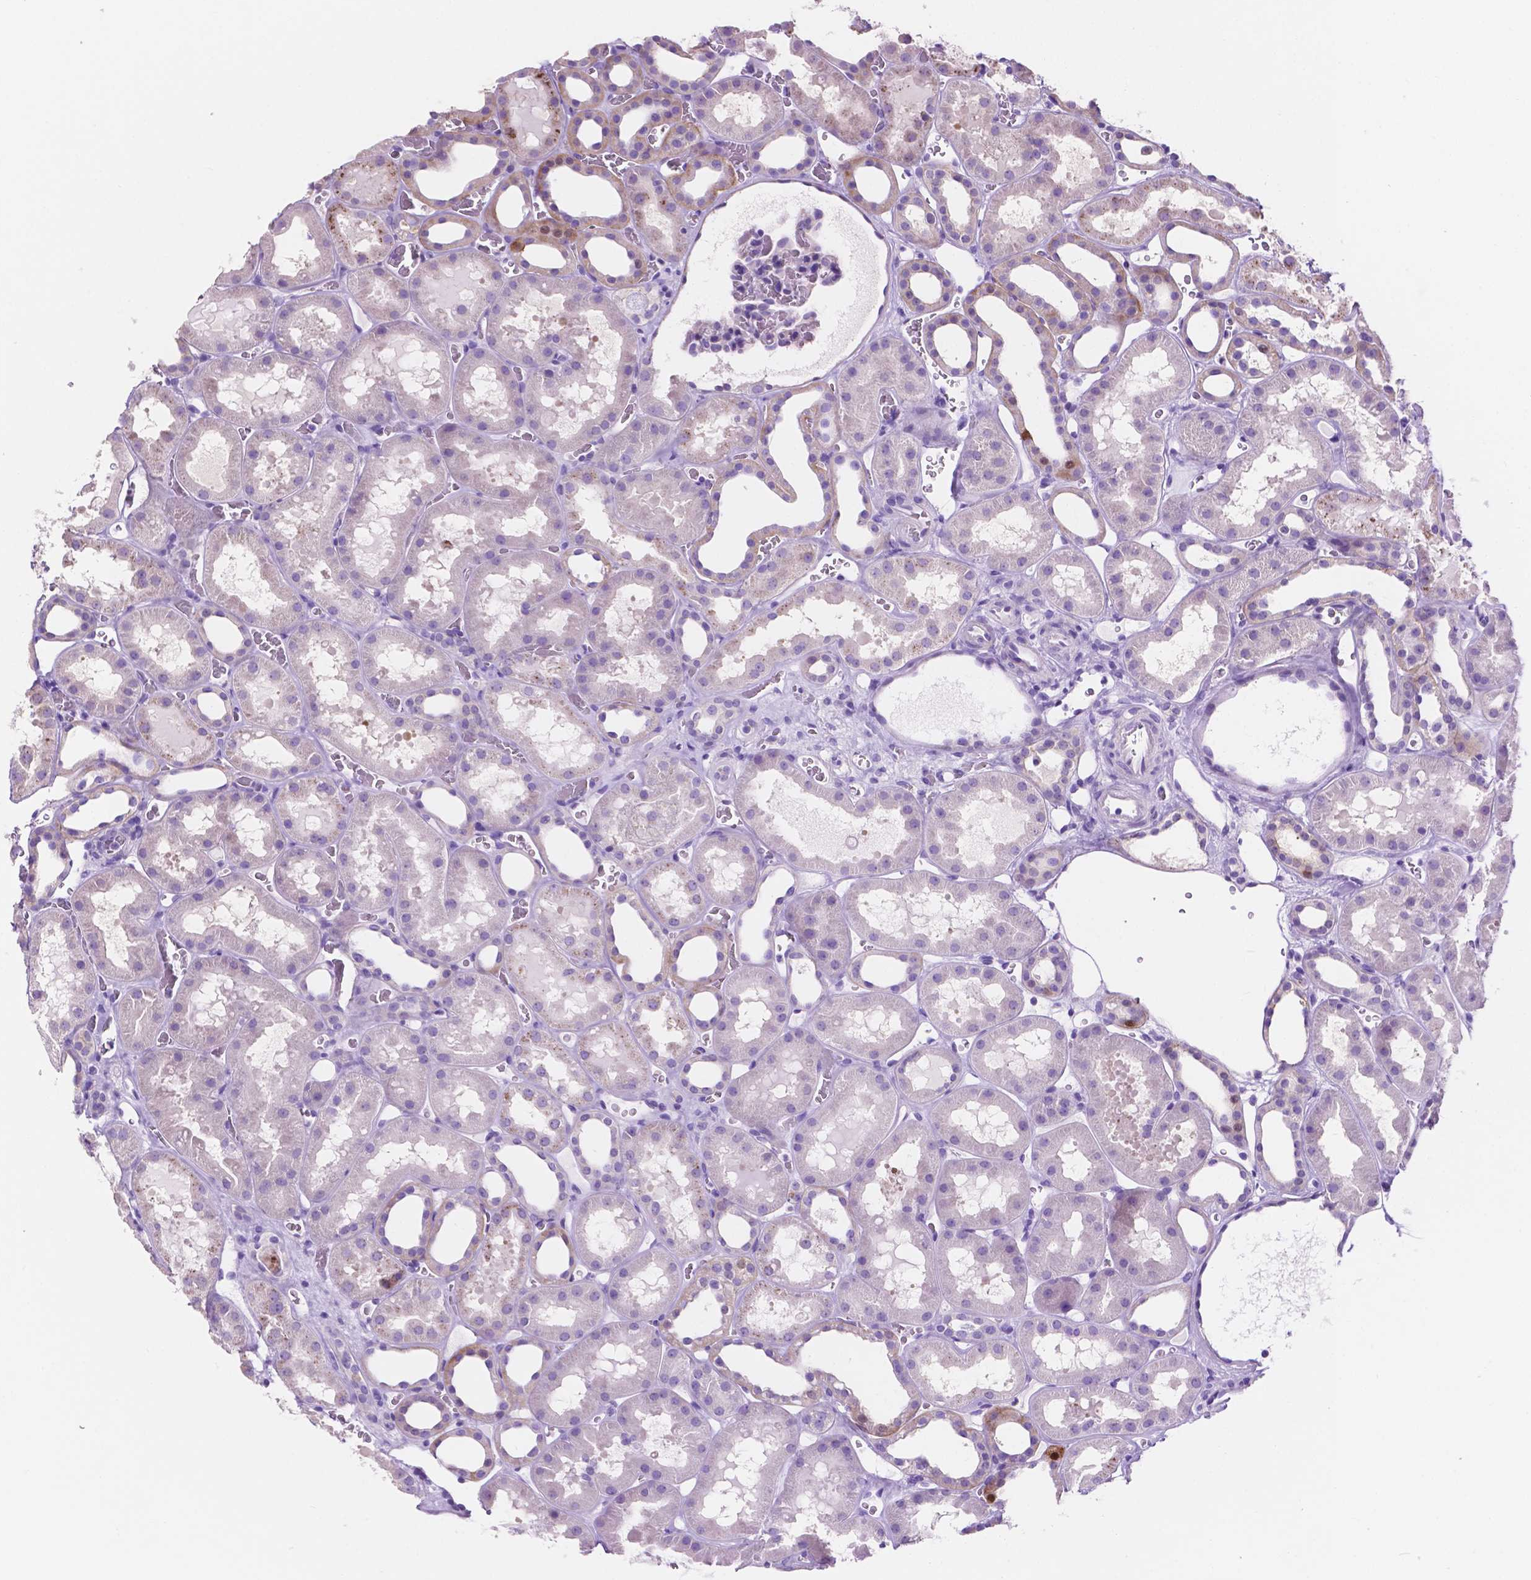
{"staining": {"intensity": "negative", "quantity": "none", "location": "none"}, "tissue": "kidney", "cell_type": "Cells in glomeruli", "image_type": "normal", "snomed": [{"axis": "morphology", "description": "Normal tissue, NOS"}, {"axis": "topography", "description": "Kidney"}], "caption": "Normal kidney was stained to show a protein in brown. There is no significant positivity in cells in glomeruli. (DAB (3,3'-diaminobenzidine) IHC with hematoxylin counter stain).", "gene": "IGFN1", "patient": {"sex": "female", "age": 41}}